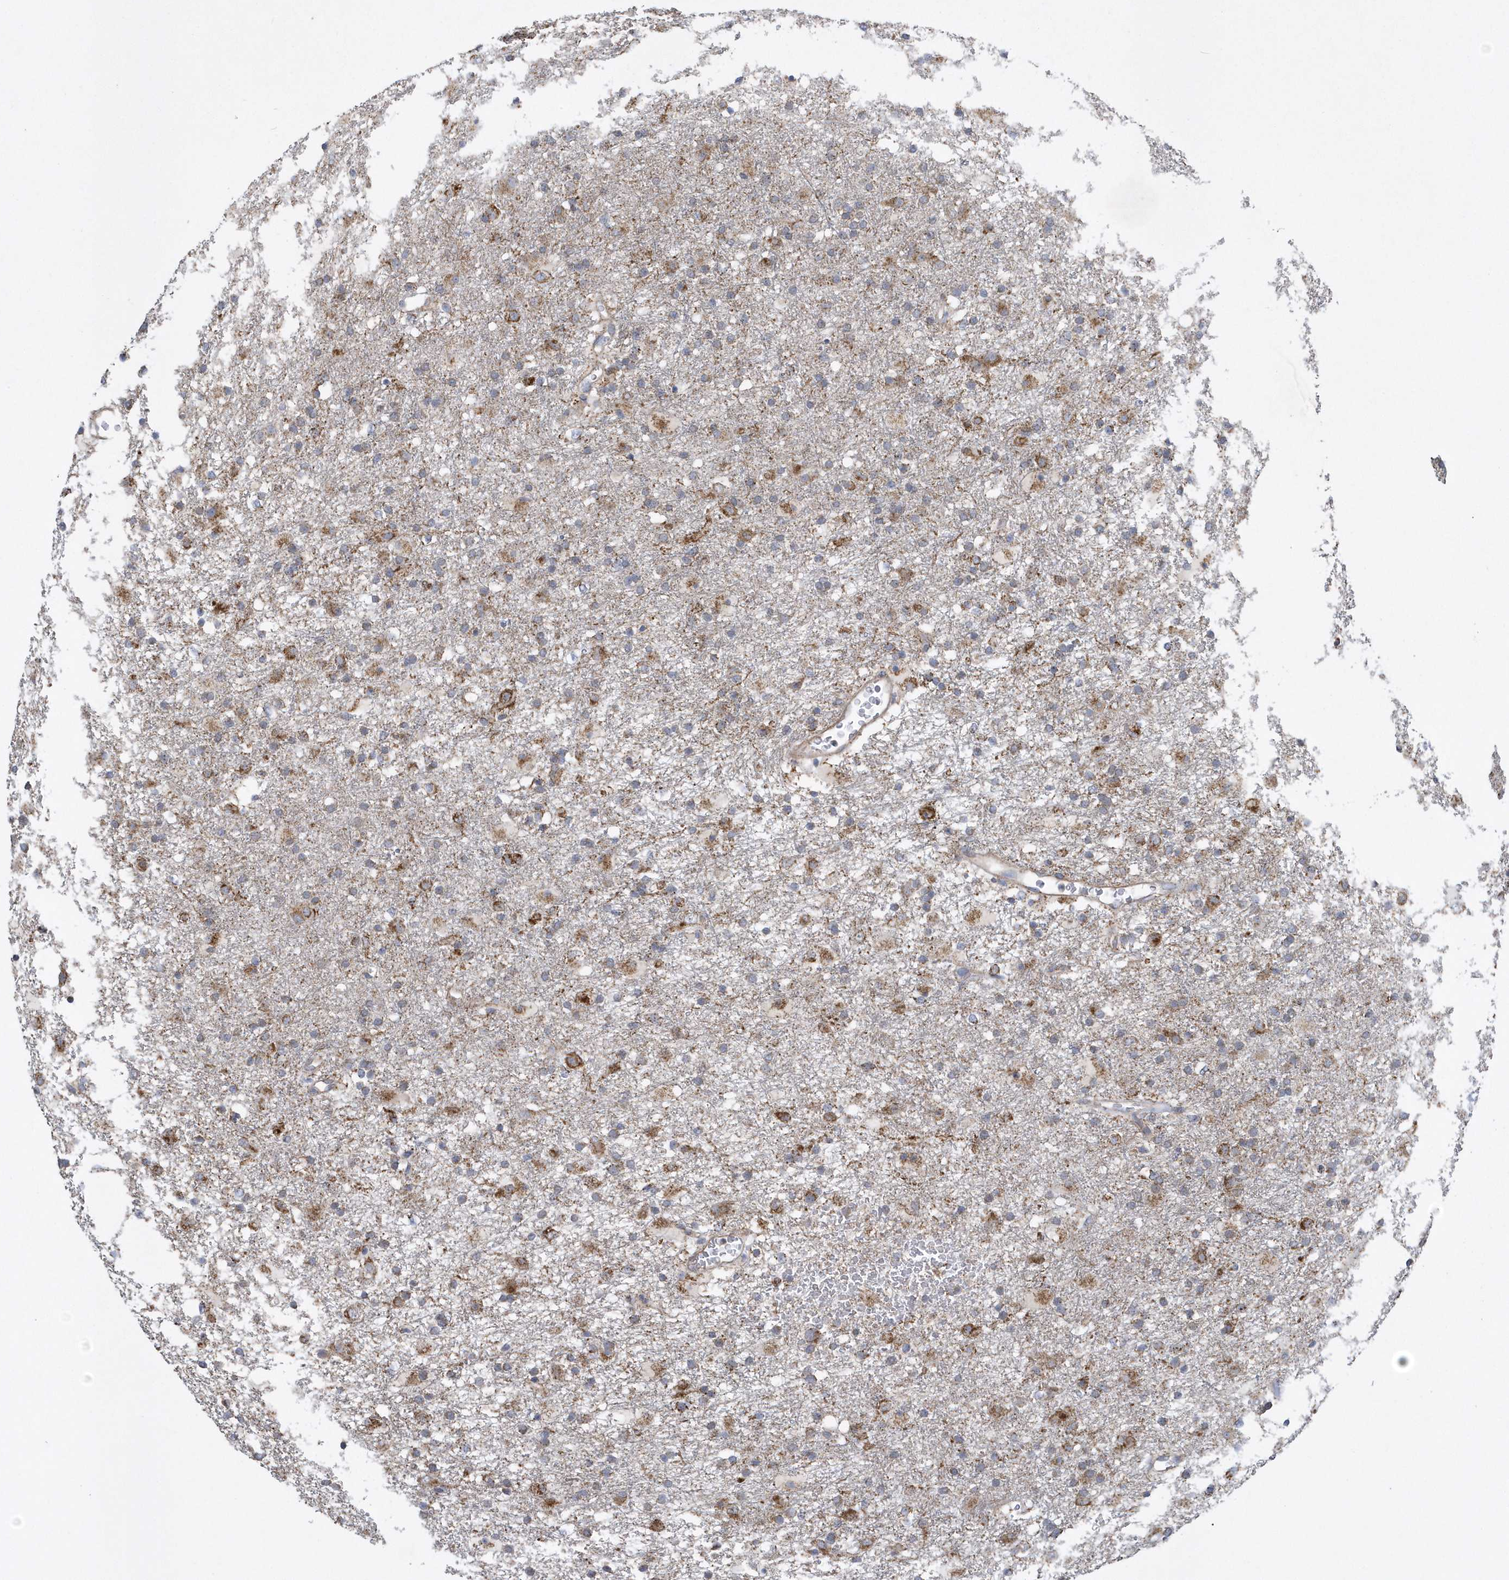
{"staining": {"intensity": "moderate", "quantity": ">75%", "location": "cytoplasmic/membranous"}, "tissue": "glioma", "cell_type": "Tumor cells", "image_type": "cancer", "snomed": [{"axis": "morphology", "description": "Glioma, malignant, Low grade"}, {"axis": "topography", "description": "Brain"}], "caption": "Tumor cells exhibit medium levels of moderate cytoplasmic/membranous positivity in approximately >75% of cells in human glioma.", "gene": "SLX9", "patient": {"sex": "male", "age": 65}}